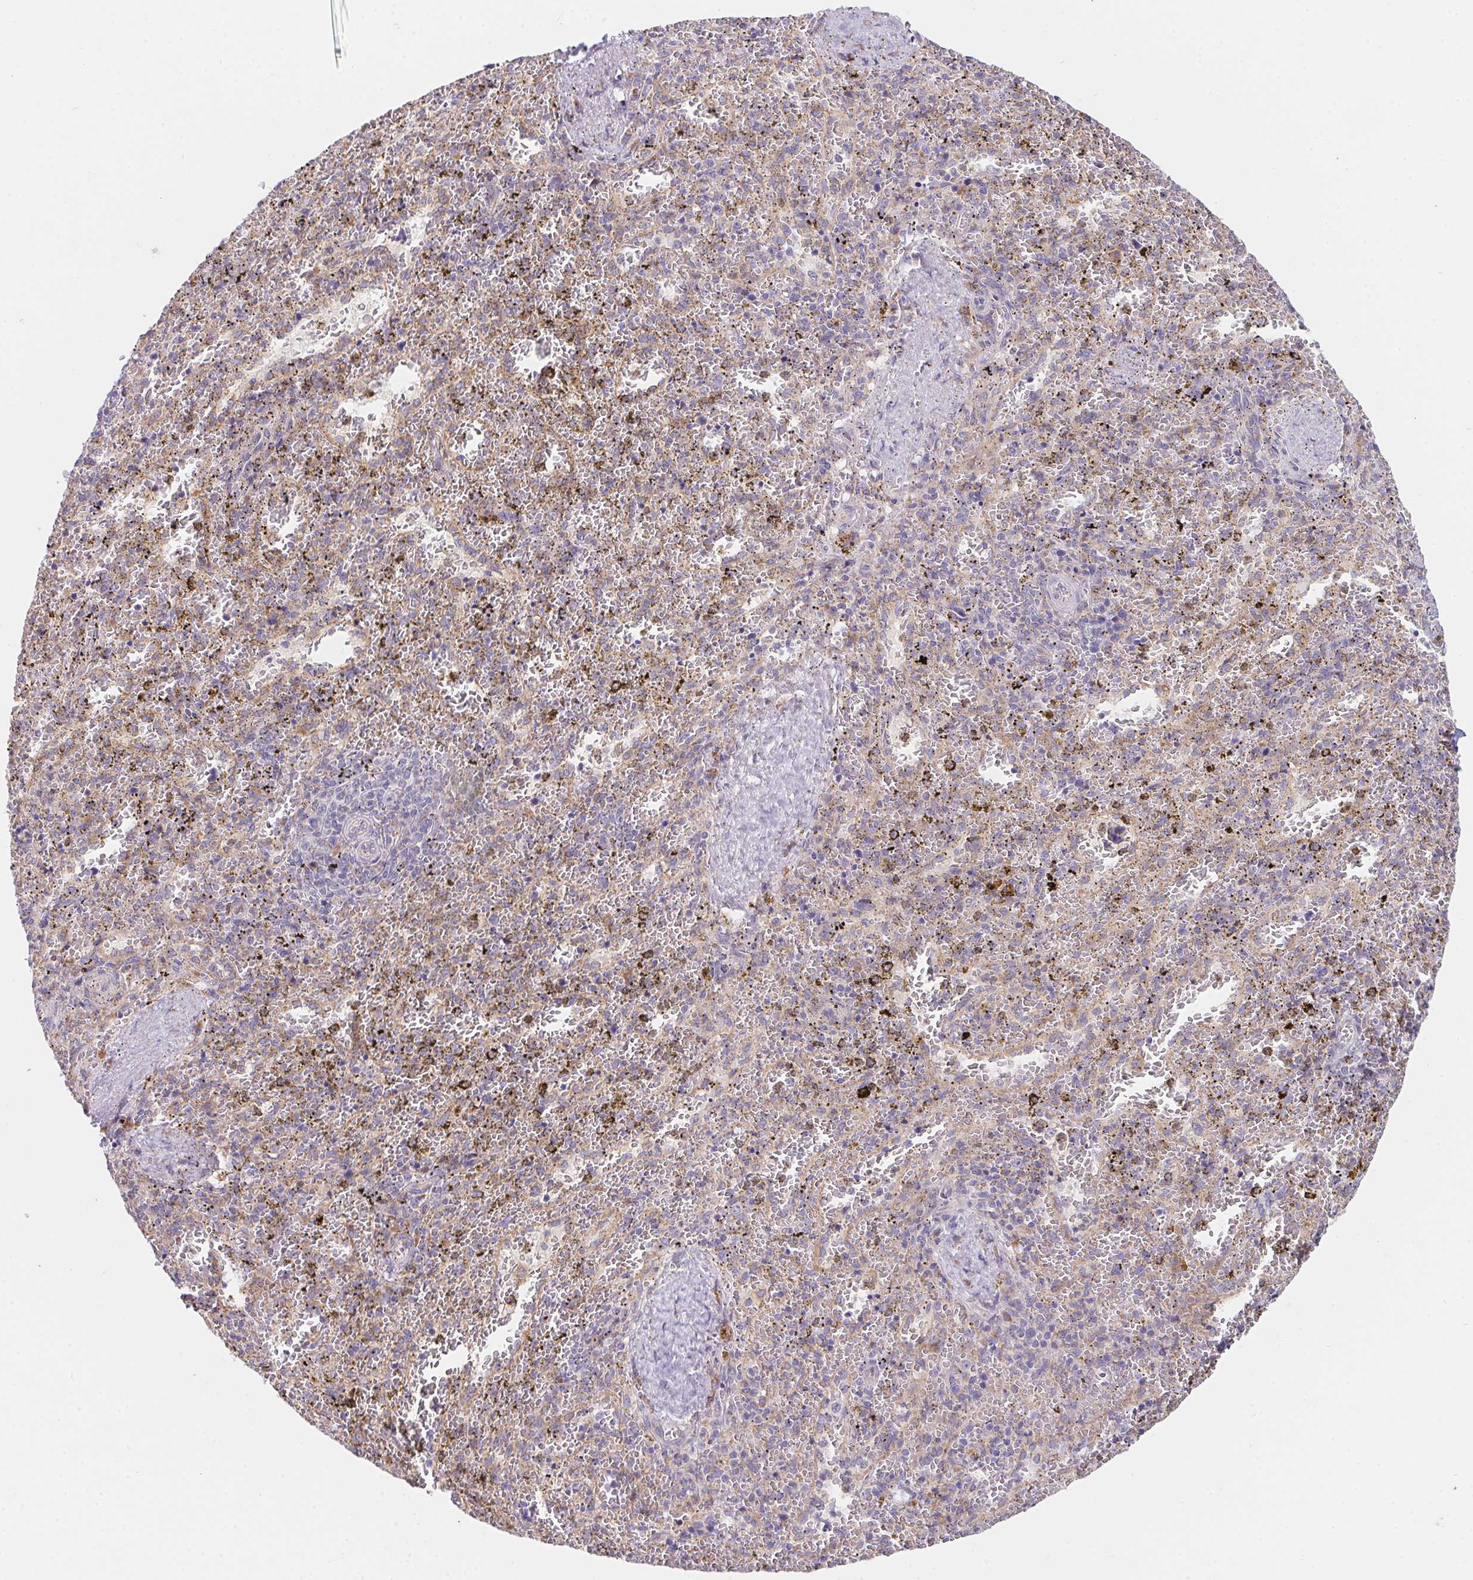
{"staining": {"intensity": "moderate", "quantity": "<25%", "location": "cytoplasmic/membranous"}, "tissue": "spleen", "cell_type": "Cells in red pulp", "image_type": "normal", "snomed": [{"axis": "morphology", "description": "Normal tissue, NOS"}, {"axis": "topography", "description": "Spleen"}], "caption": "Brown immunohistochemical staining in normal human spleen shows moderate cytoplasmic/membranous expression in approximately <25% of cells in red pulp. (Stains: DAB (3,3'-diaminobenzidine) in brown, nuclei in blue, Microscopy: brightfield microscopy at high magnification).", "gene": "ADAM8", "patient": {"sex": "female", "age": 50}}